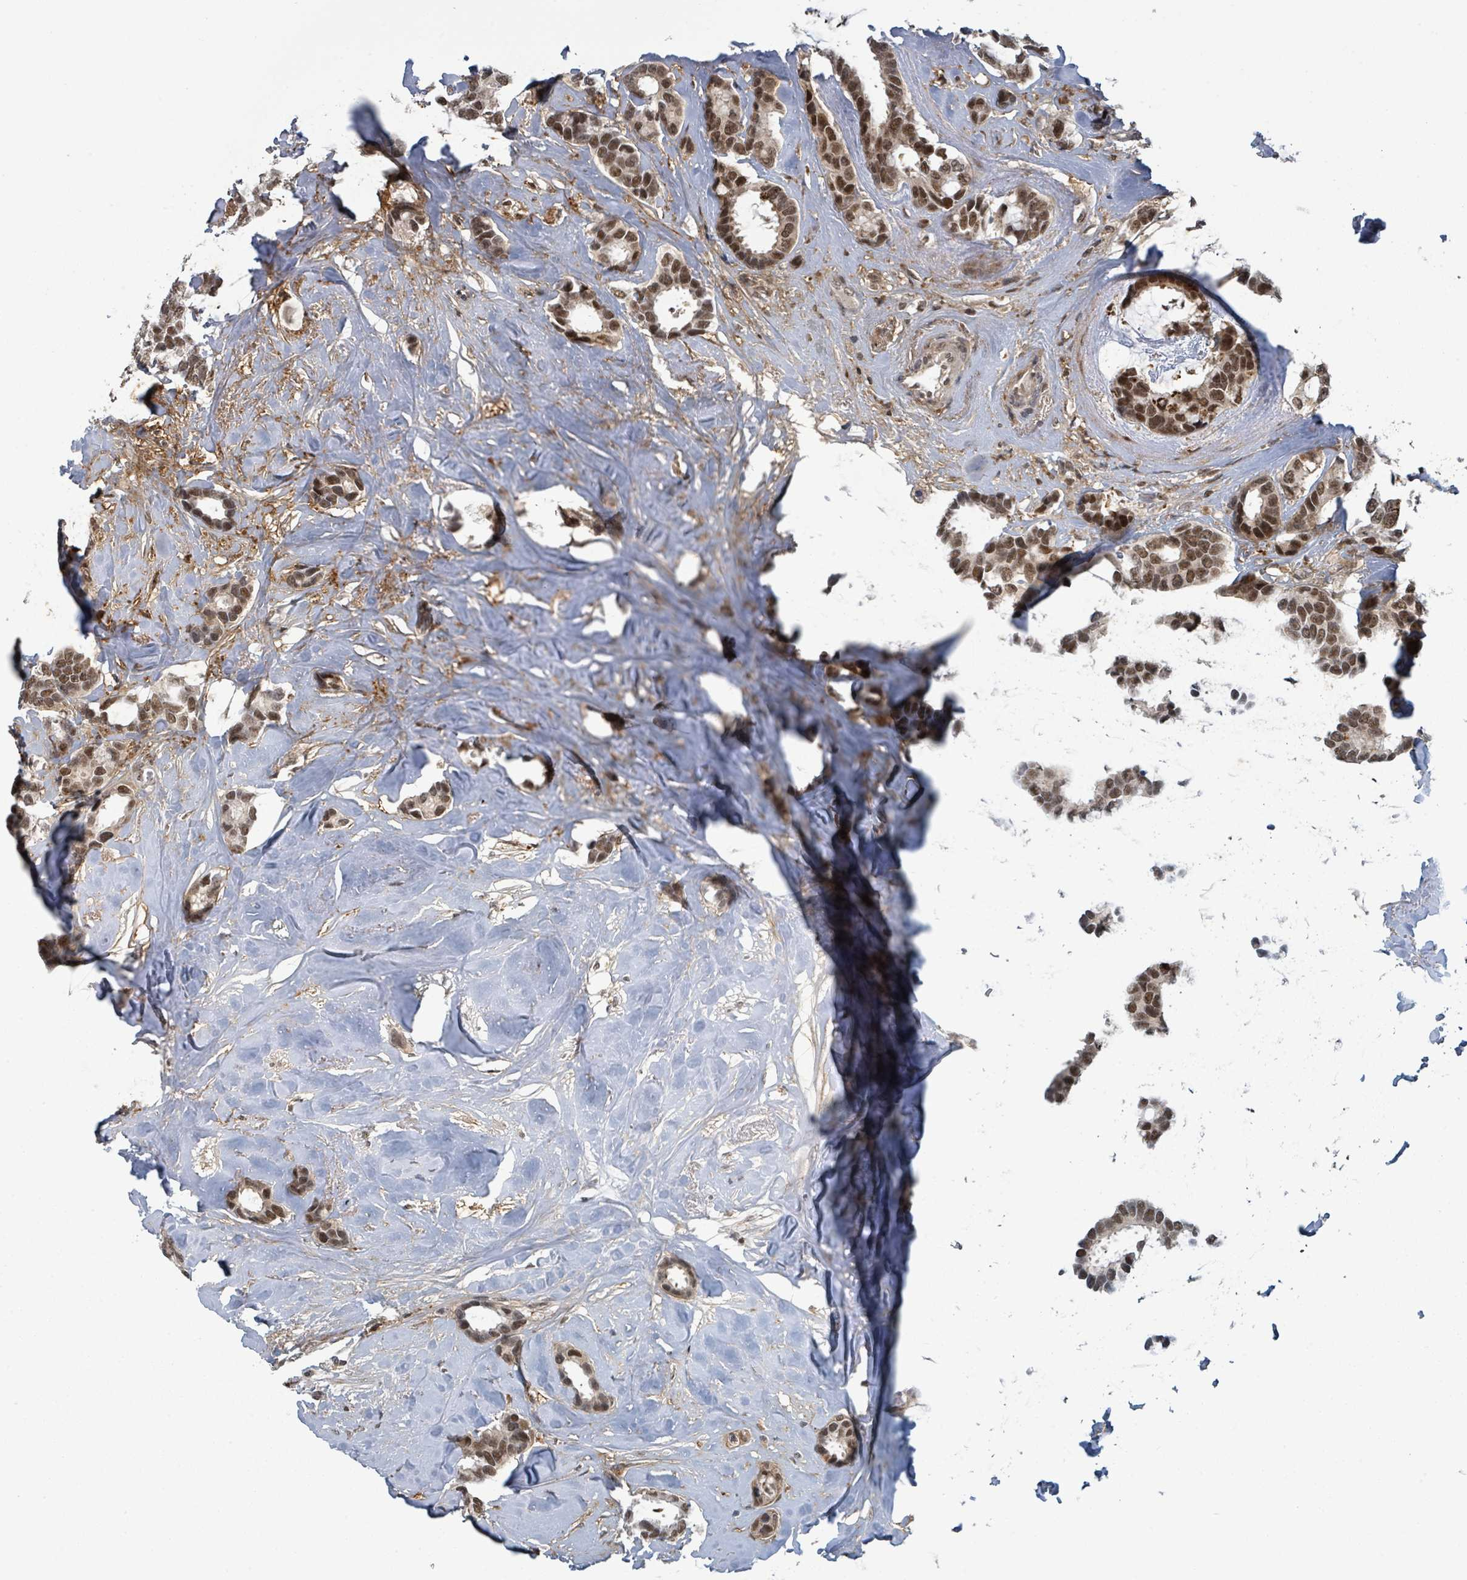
{"staining": {"intensity": "moderate", "quantity": ">75%", "location": "cytoplasmic/membranous,nuclear"}, "tissue": "breast cancer", "cell_type": "Tumor cells", "image_type": "cancer", "snomed": [{"axis": "morphology", "description": "Duct carcinoma"}, {"axis": "topography", "description": "Breast"}], "caption": "About >75% of tumor cells in breast cancer demonstrate moderate cytoplasmic/membranous and nuclear protein positivity as visualized by brown immunohistochemical staining.", "gene": "GTF3C1", "patient": {"sex": "female", "age": 87}}